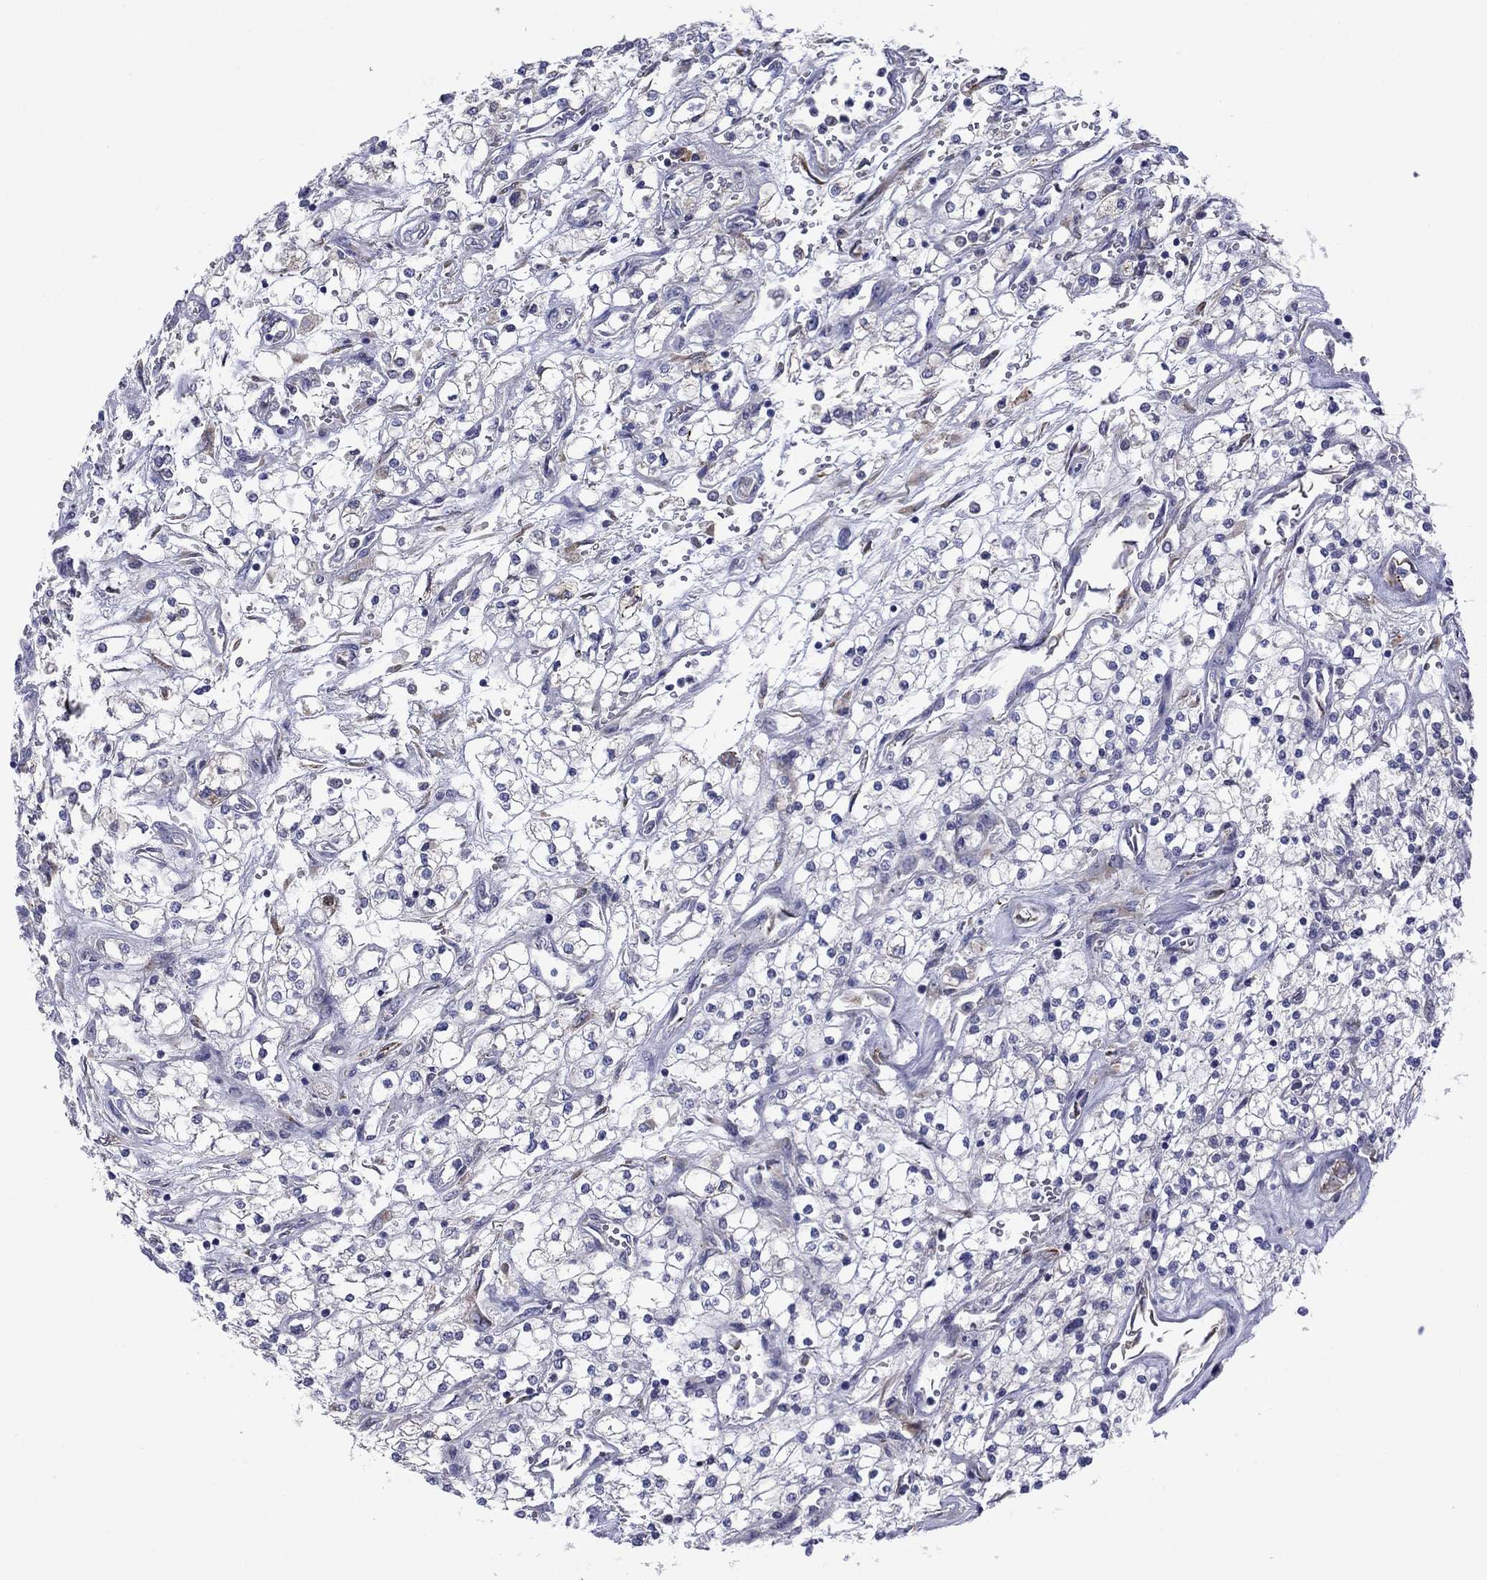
{"staining": {"intensity": "negative", "quantity": "none", "location": "none"}, "tissue": "renal cancer", "cell_type": "Tumor cells", "image_type": "cancer", "snomed": [{"axis": "morphology", "description": "Adenocarcinoma, NOS"}, {"axis": "topography", "description": "Kidney"}], "caption": "There is no significant expression in tumor cells of renal cancer (adenocarcinoma).", "gene": "TMPRSS11A", "patient": {"sex": "male", "age": 80}}